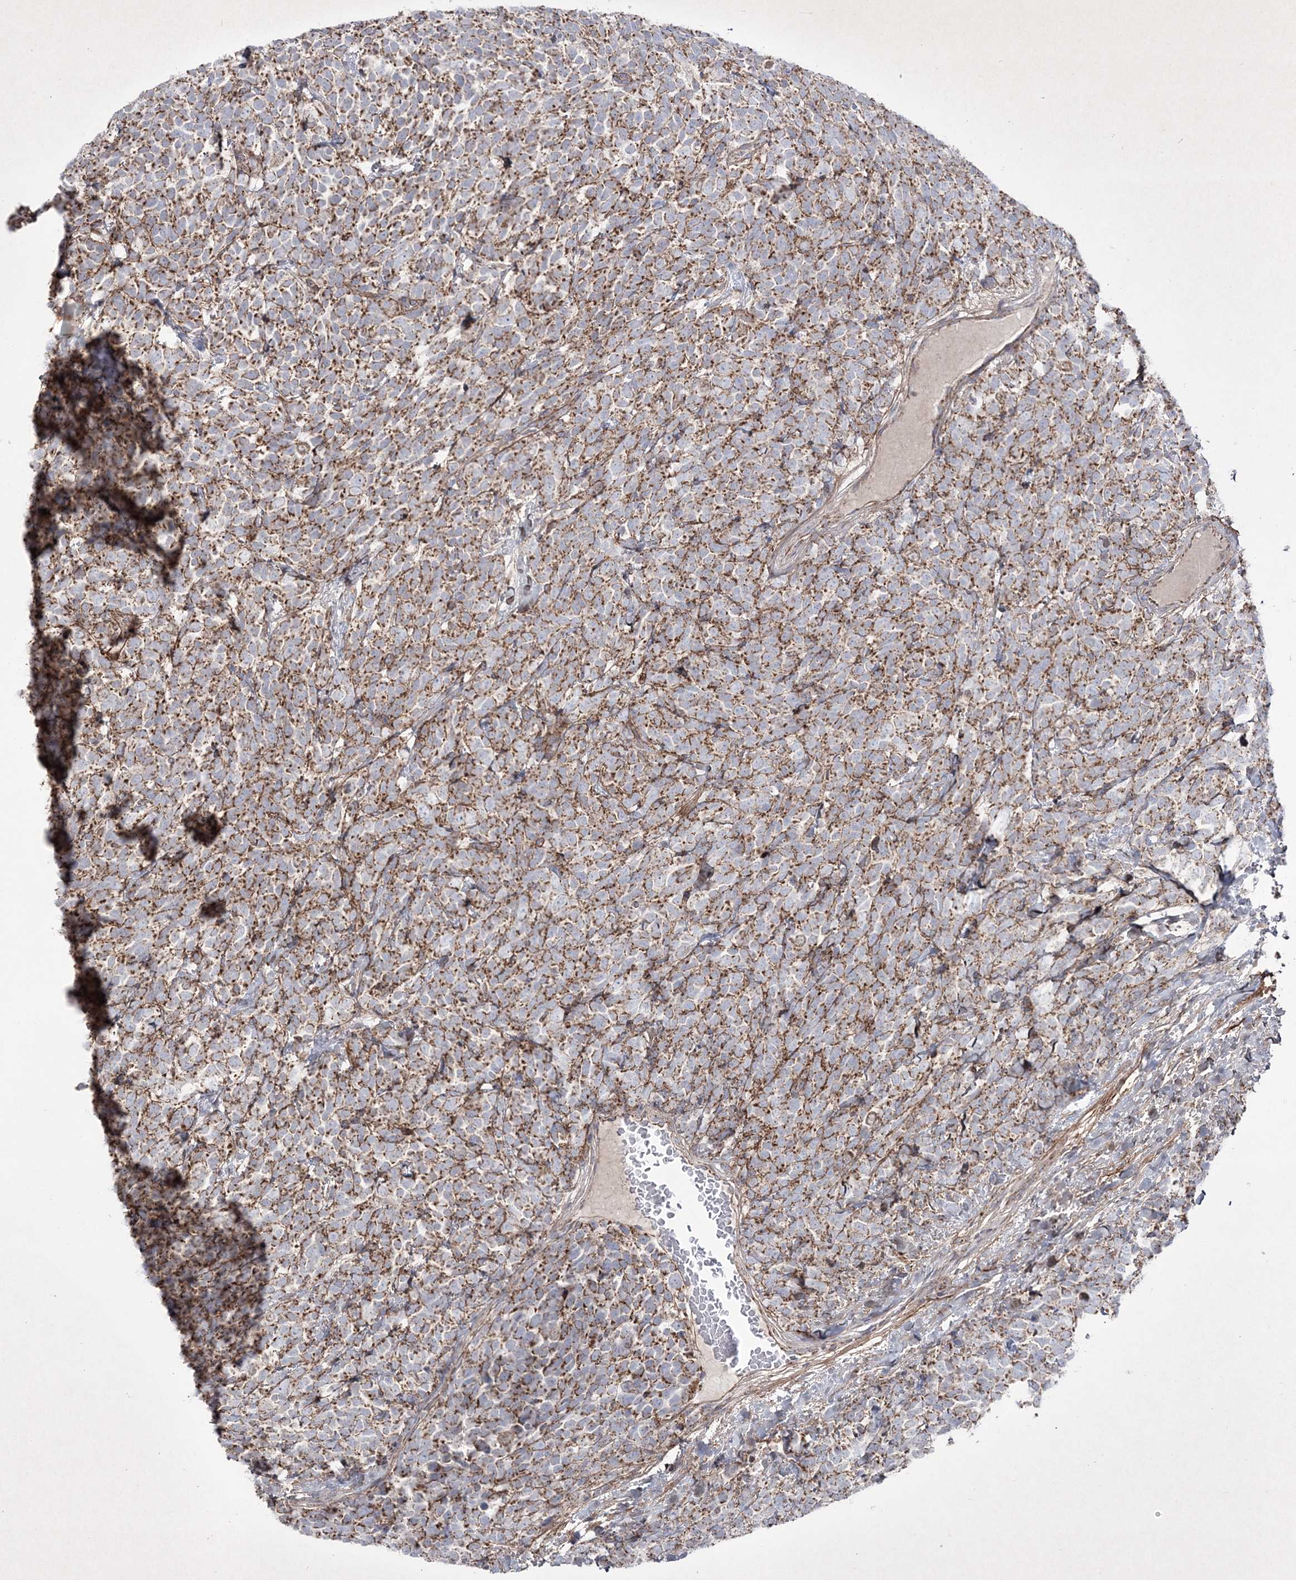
{"staining": {"intensity": "moderate", "quantity": ">75%", "location": "cytoplasmic/membranous"}, "tissue": "urothelial cancer", "cell_type": "Tumor cells", "image_type": "cancer", "snomed": [{"axis": "morphology", "description": "Urothelial carcinoma, High grade"}, {"axis": "topography", "description": "Urinary bladder"}], "caption": "Immunohistochemical staining of urothelial cancer demonstrates moderate cytoplasmic/membranous protein positivity in about >75% of tumor cells.", "gene": "RICTOR", "patient": {"sex": "female", "age": 82}}